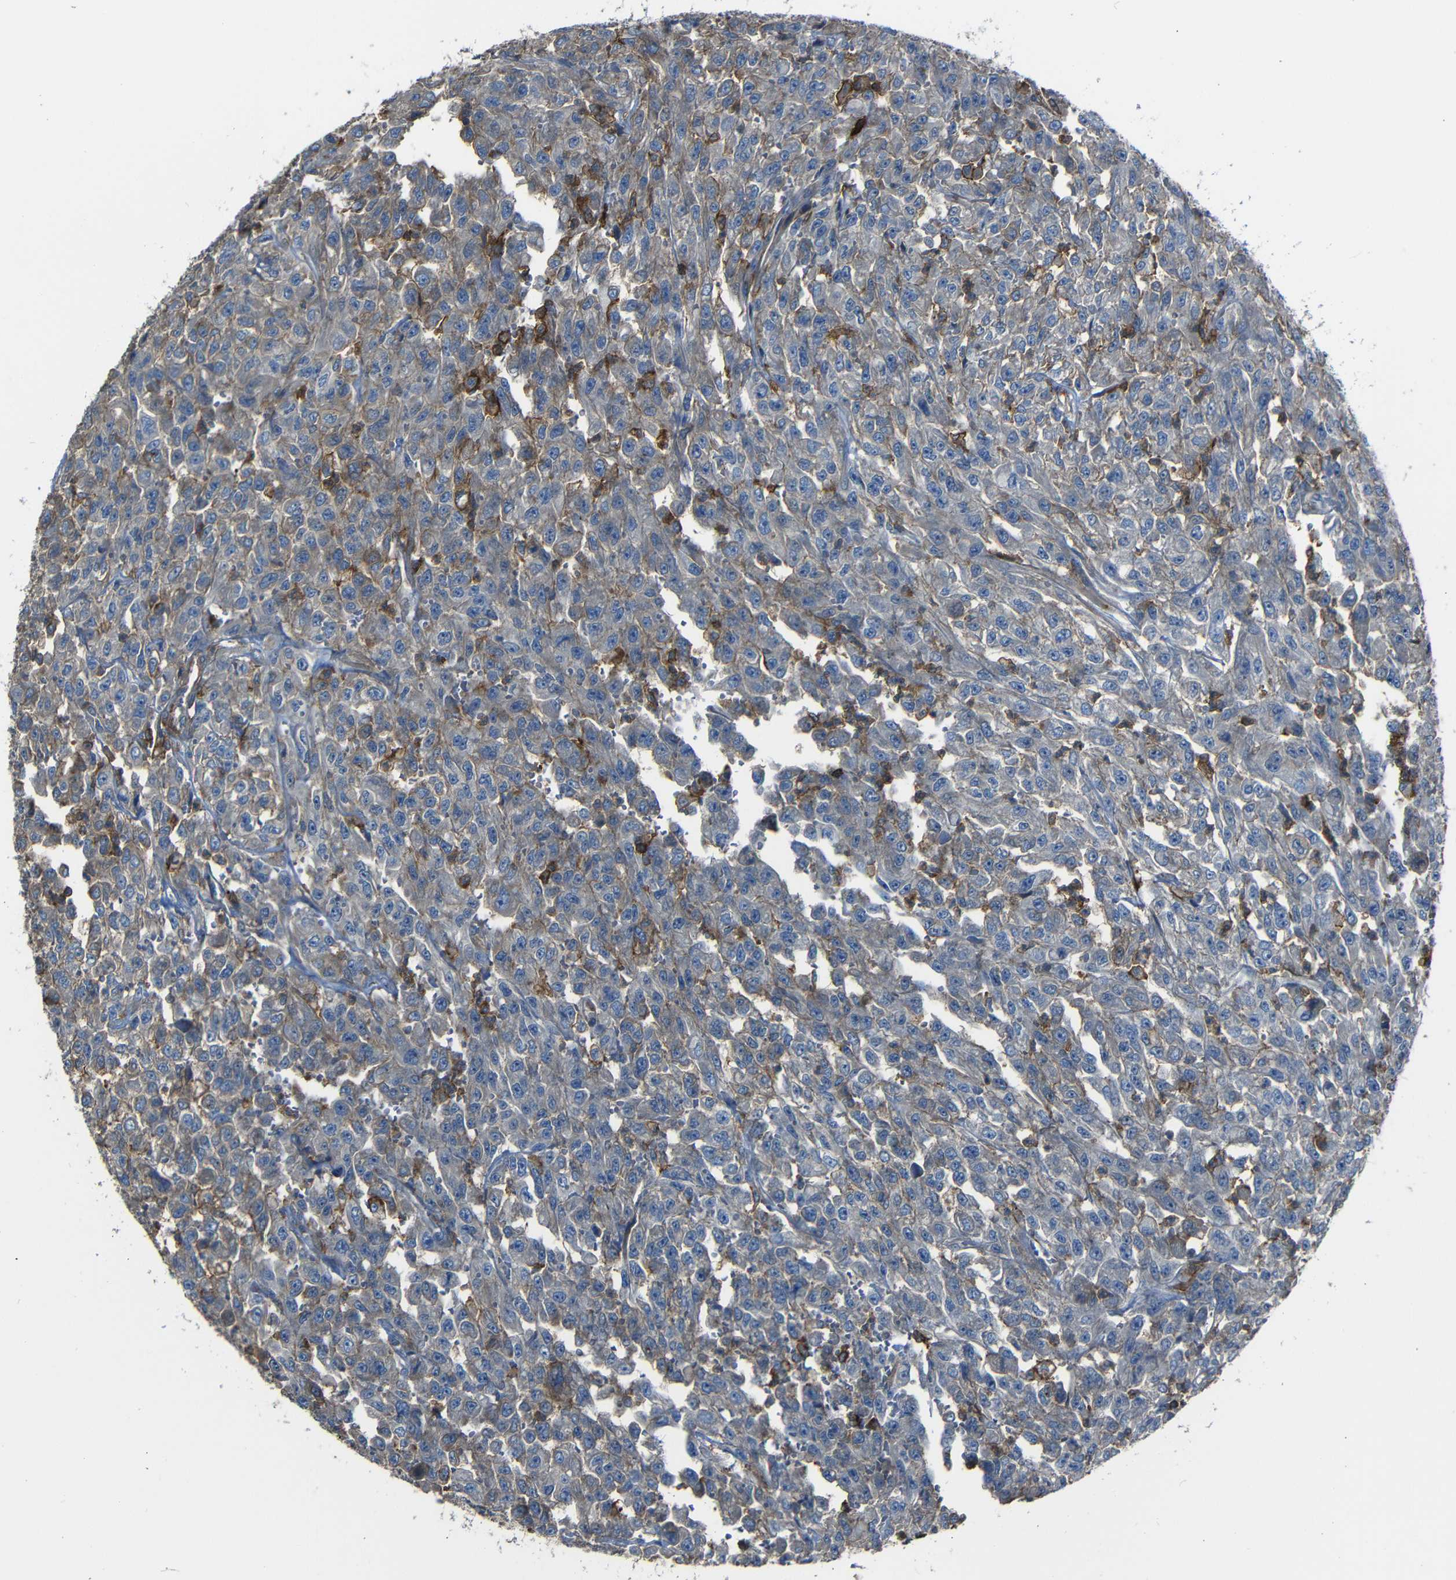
{"staining": {"intensity": "weak", "quantity": "<25%", "location": "cytoplasmic/membranous"}, "tissue": "urothelial cancer", "cell_type": "Tumor cells", "image_type": "cancer", "snomed": [{"axis": "morphology", "description": "Urothelial carcinoma, High grade"}, {"axis": "topography", "description": "Urinary bladder"}], "caption": "Immunohistochemistry (IHC) of human high-grade urothelial carcinoma reveals no expression in tumor cells.", "gene": "ADGRE5", "patient": {"sex": "male", "age": 46}}